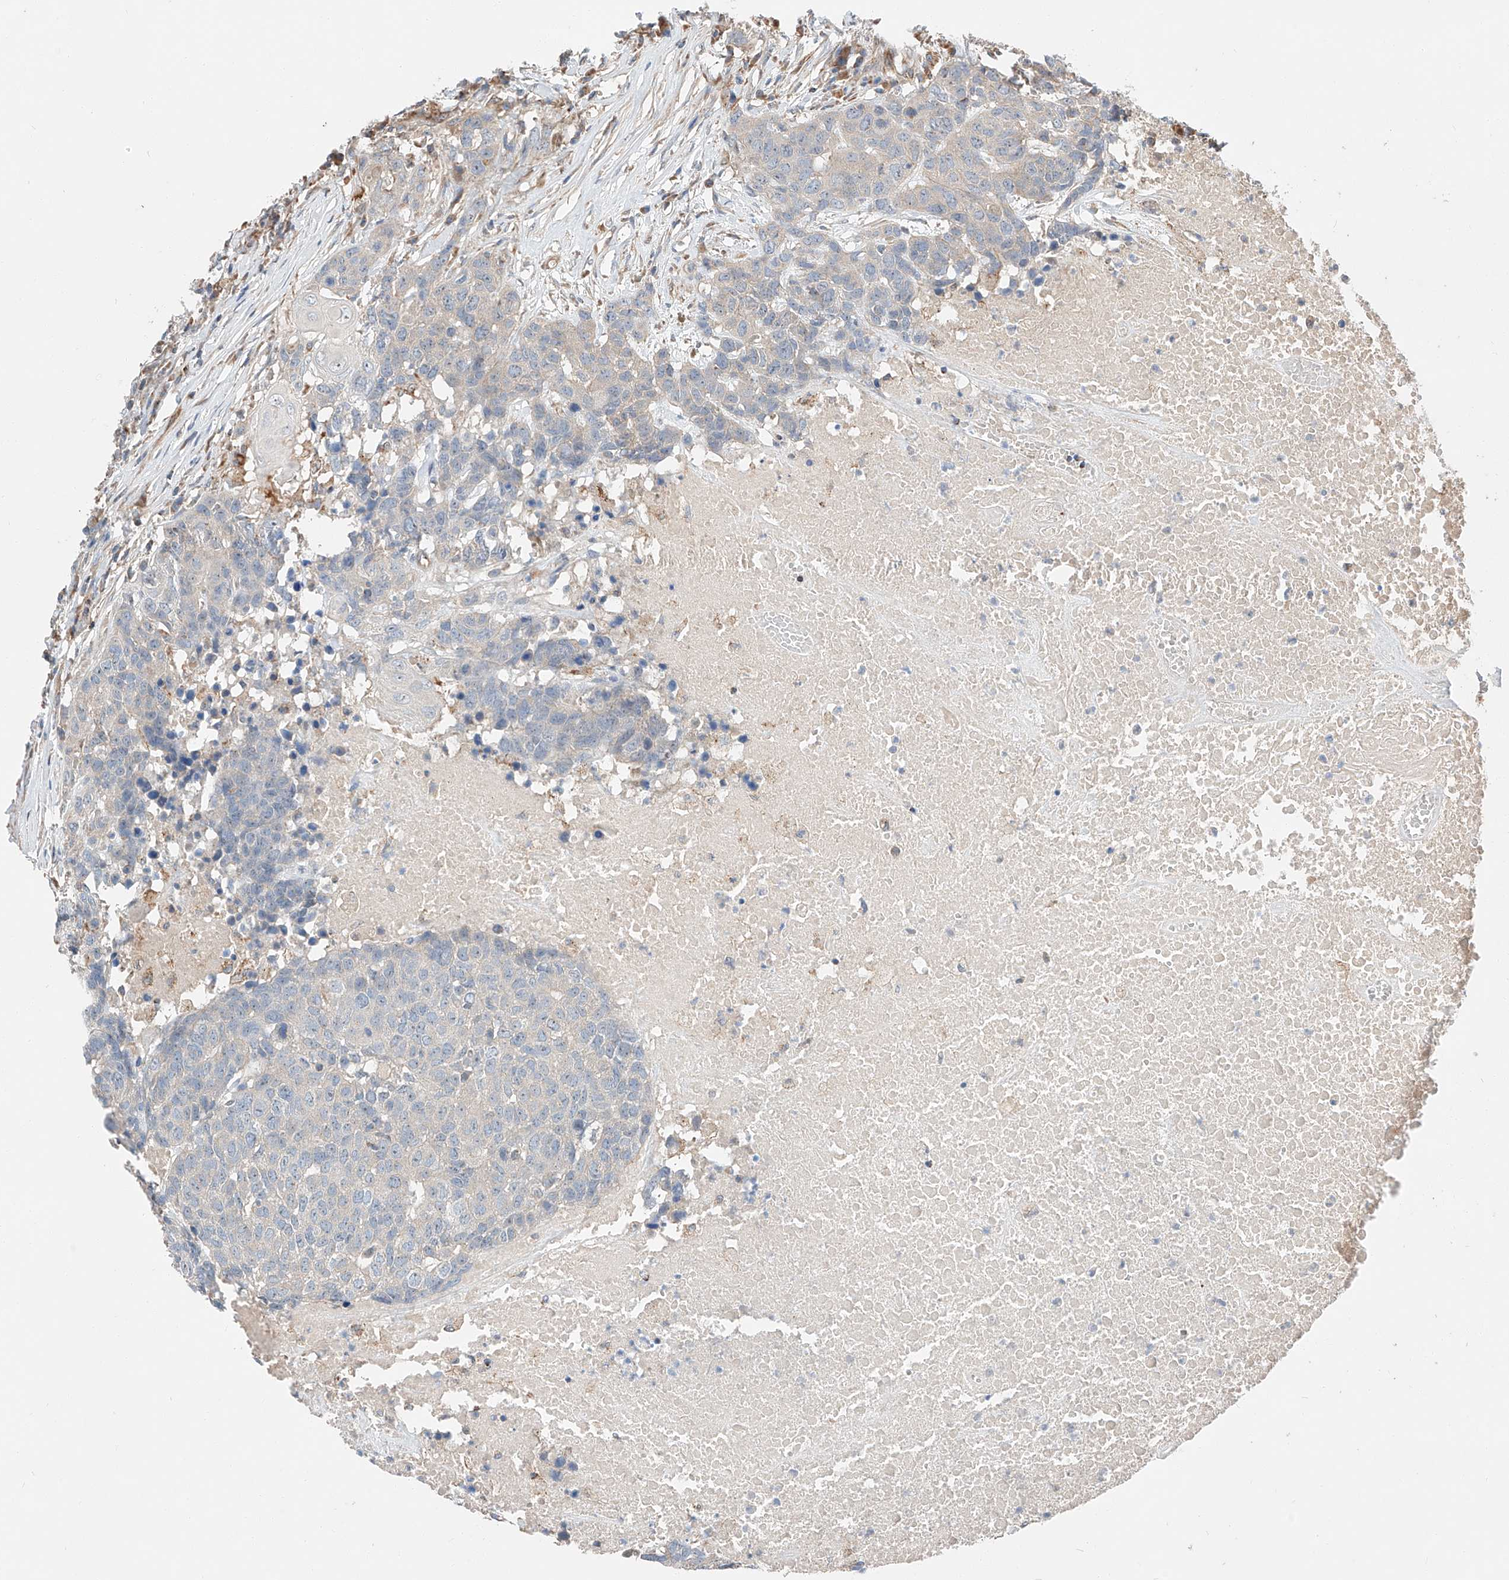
{"staining": {"intensity": "negative", "quantity": "none", "location": "none"}, "tissue": "head and neck cancer", "cell_type": "Tumor cells", "image_type": "cancer", "snomed": [{"axis": "morphology", "description": "Squamous cell carcinoma, NOS"}, {"axis": "topography", "description": "Head-Neck"}], "caption": "Human head and neck cancer (squamous cell carcinoma) stained for a protein using immunohistochemistry displays no positivity in tumor cells.", "gene": "RUSC1", "patient": {"sex": "male", "age": 66}}